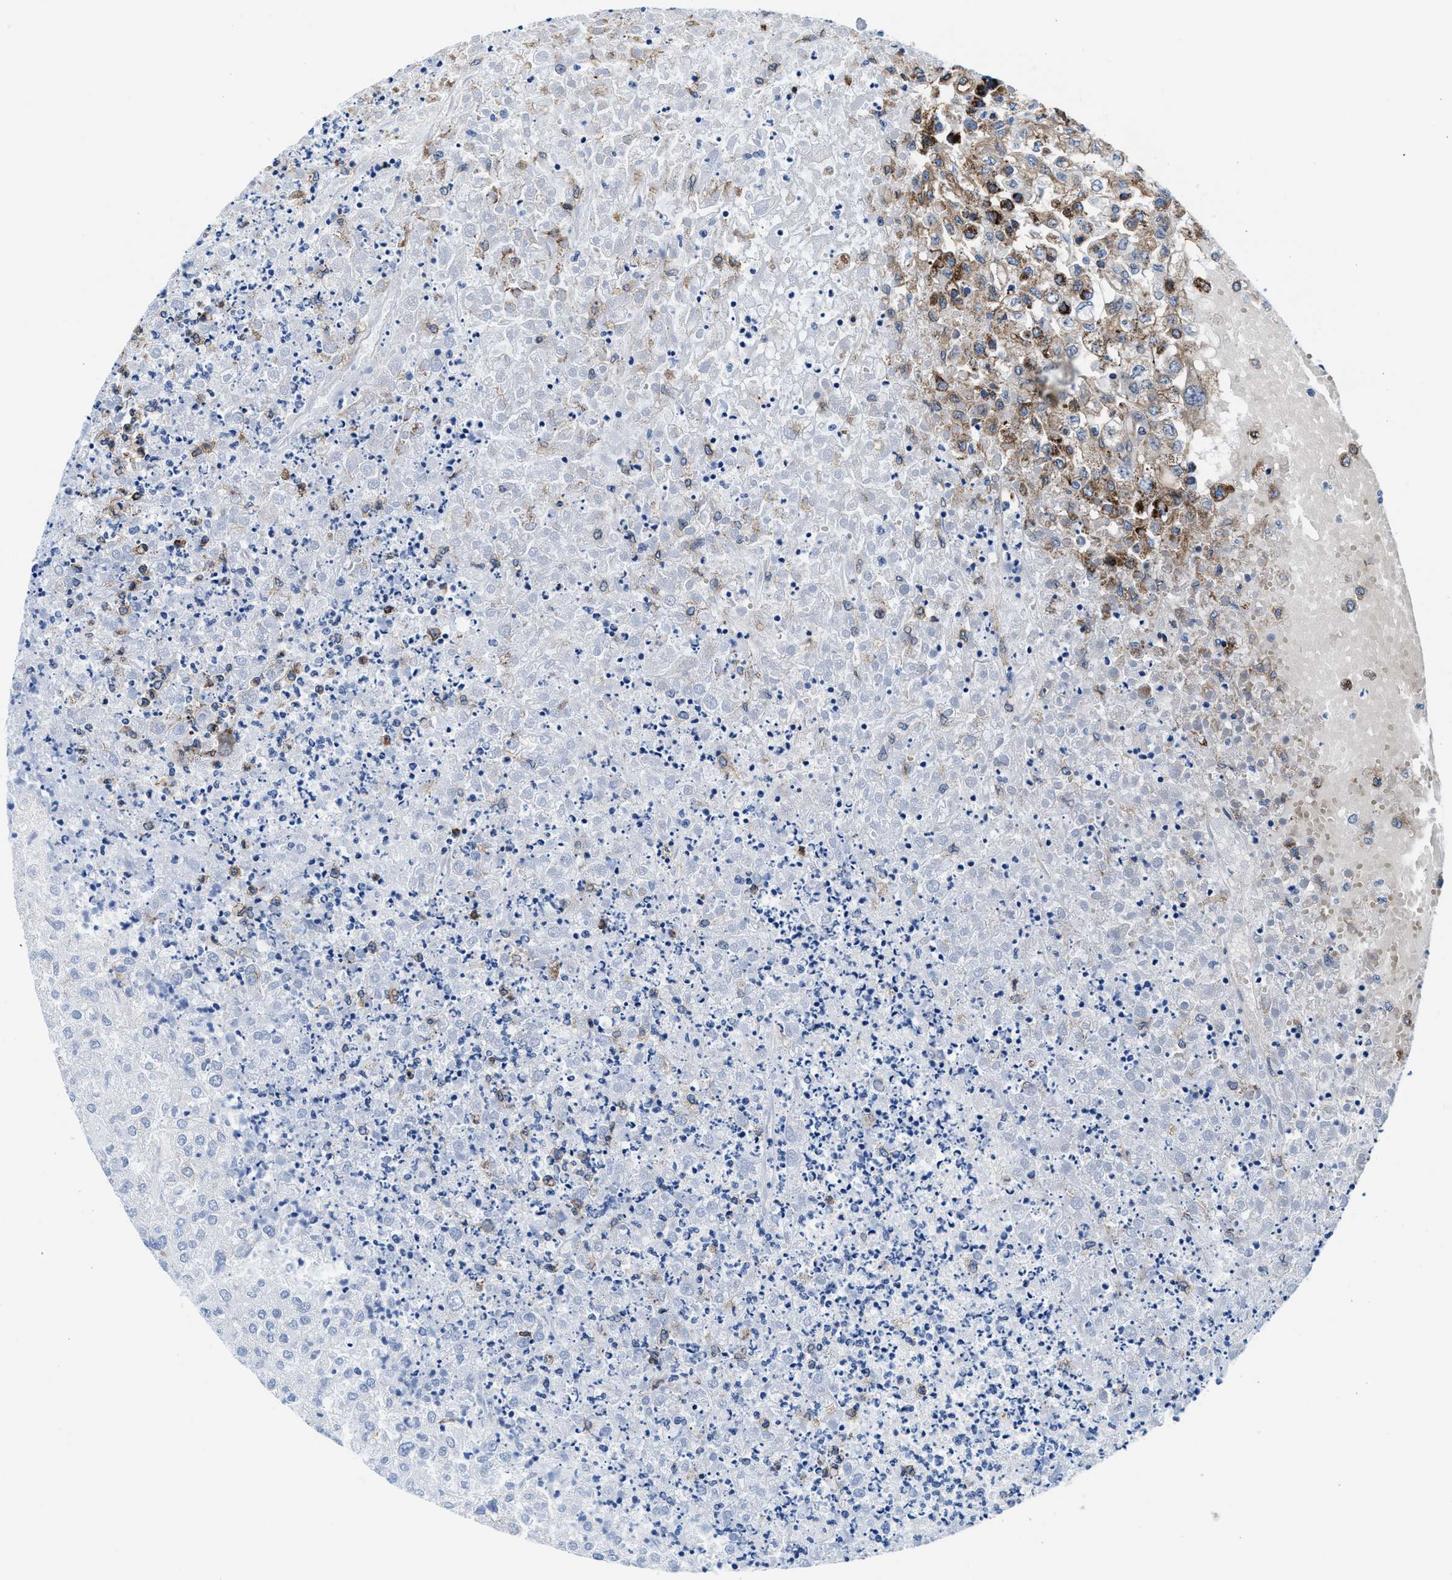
{"staining": {"intensity": "moderate", "quantity": "25%-75%", "location": "cytoplasmic/membranous"}, "tissue": "renal cancer", "cell_type": "Tumor cells", "image_type": "cancer", "snomed": [{"axis": "morphology", "description": "Adenocarcinoma, NOS"}, {"axis": "topography", "description": "Kidney"}], "caption": "Immunohistochemical staining of renal cancer displays medium levels of moderate cytoplasmic/membranous expression in about 25%-75% of tumor cells.", "gene": "NKTR", "patient": {"sex": "female", "age": 54}}